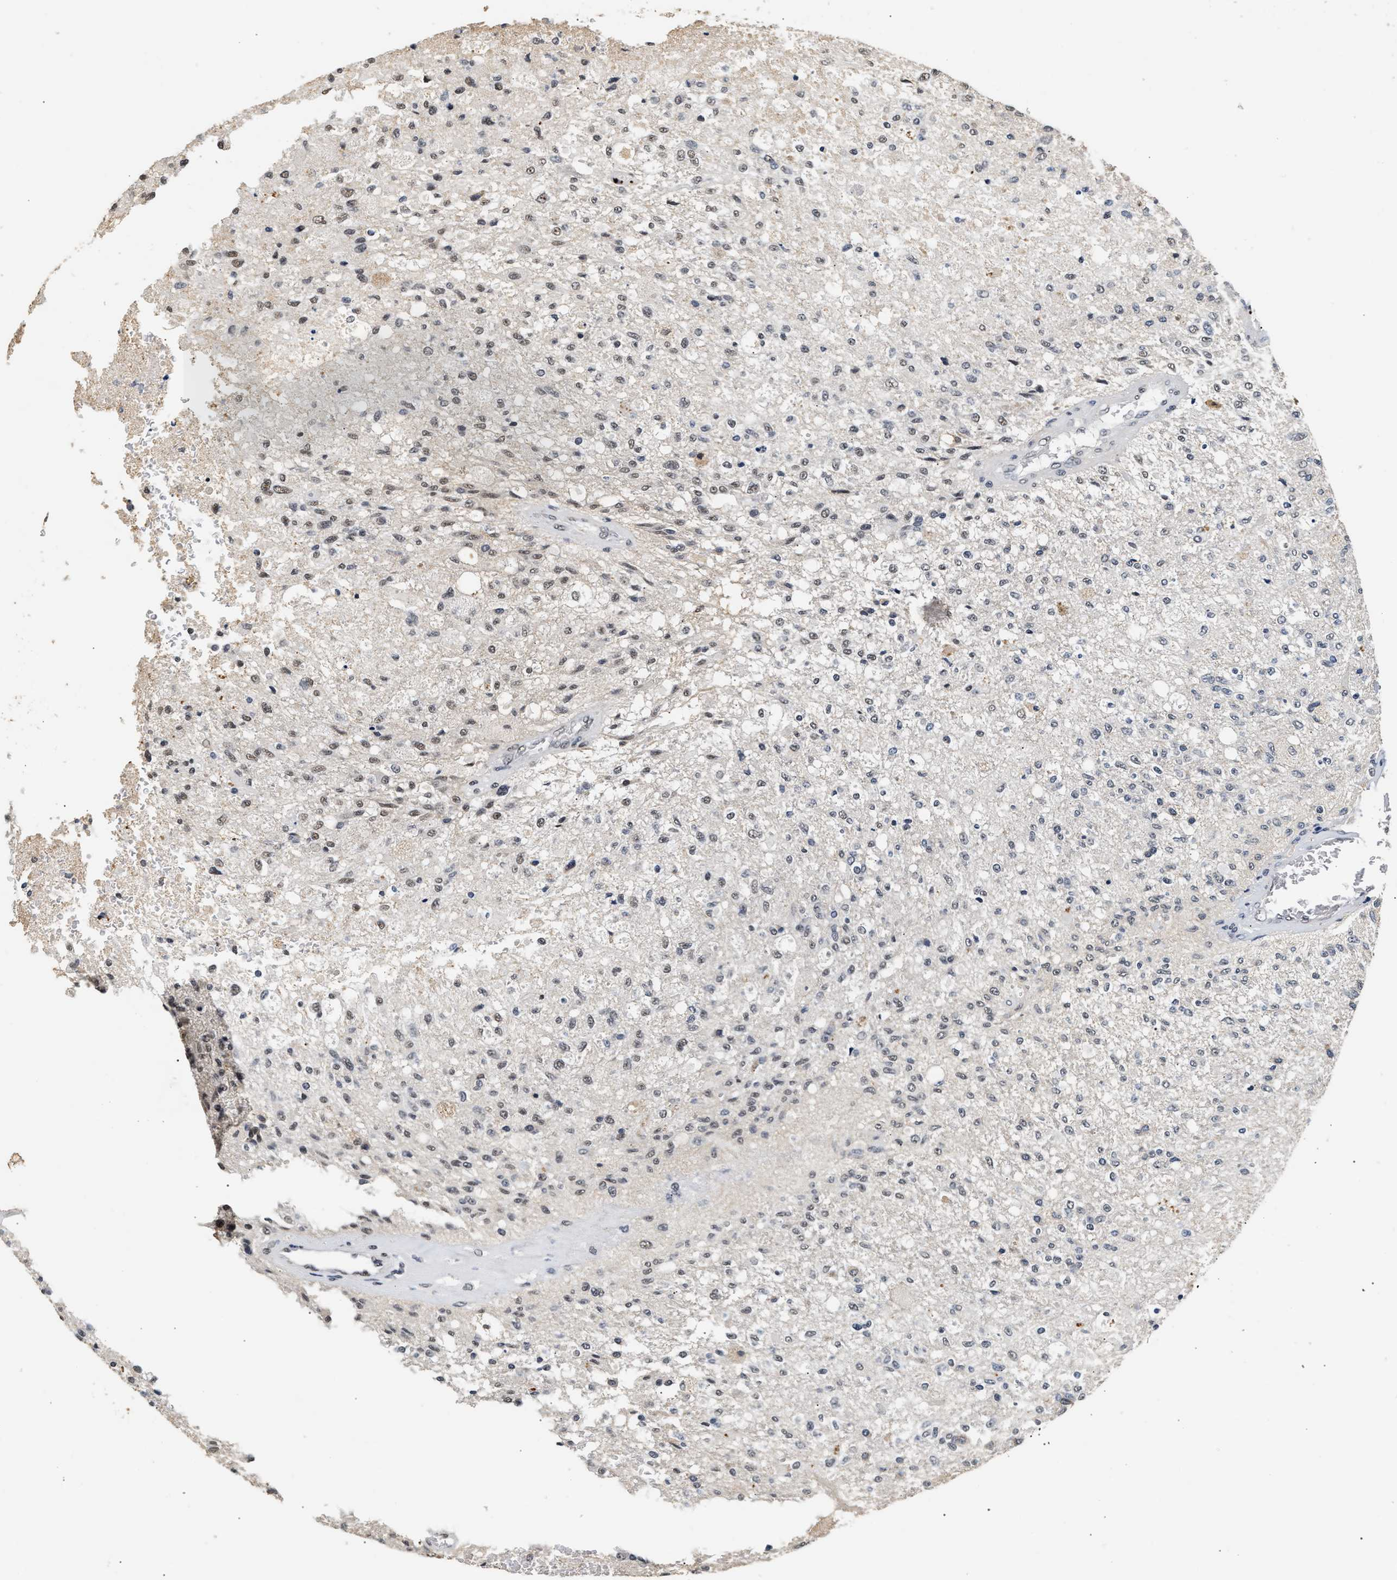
{"staining": {"intensity": "weak", "quantity": "25%-75%", "location": "nuclear"}, "tissue": "glioma", "cell_type": "Tumor cells", "image_type": "cancer", "snomed": [{"axis": "morphology", "description": "Normal tissue, NOS"}, {"axis": "morphology", "description": "Glioma, malignant, High grade"}, {"axis": "topography", "description": "Cerebral cortex"}], "caption": "A brown stain shows weak nuclear expression of a protein in malignant glioma (high-grade) tumor cells. The staining was performed using DAB (3,3'-diaminobenzidine), with brown indicating positive protein expression. Nuclei are stained blue with hematoxylin.", "gene": "THOC1", "patient": {"sex": "male", "age": 77}}